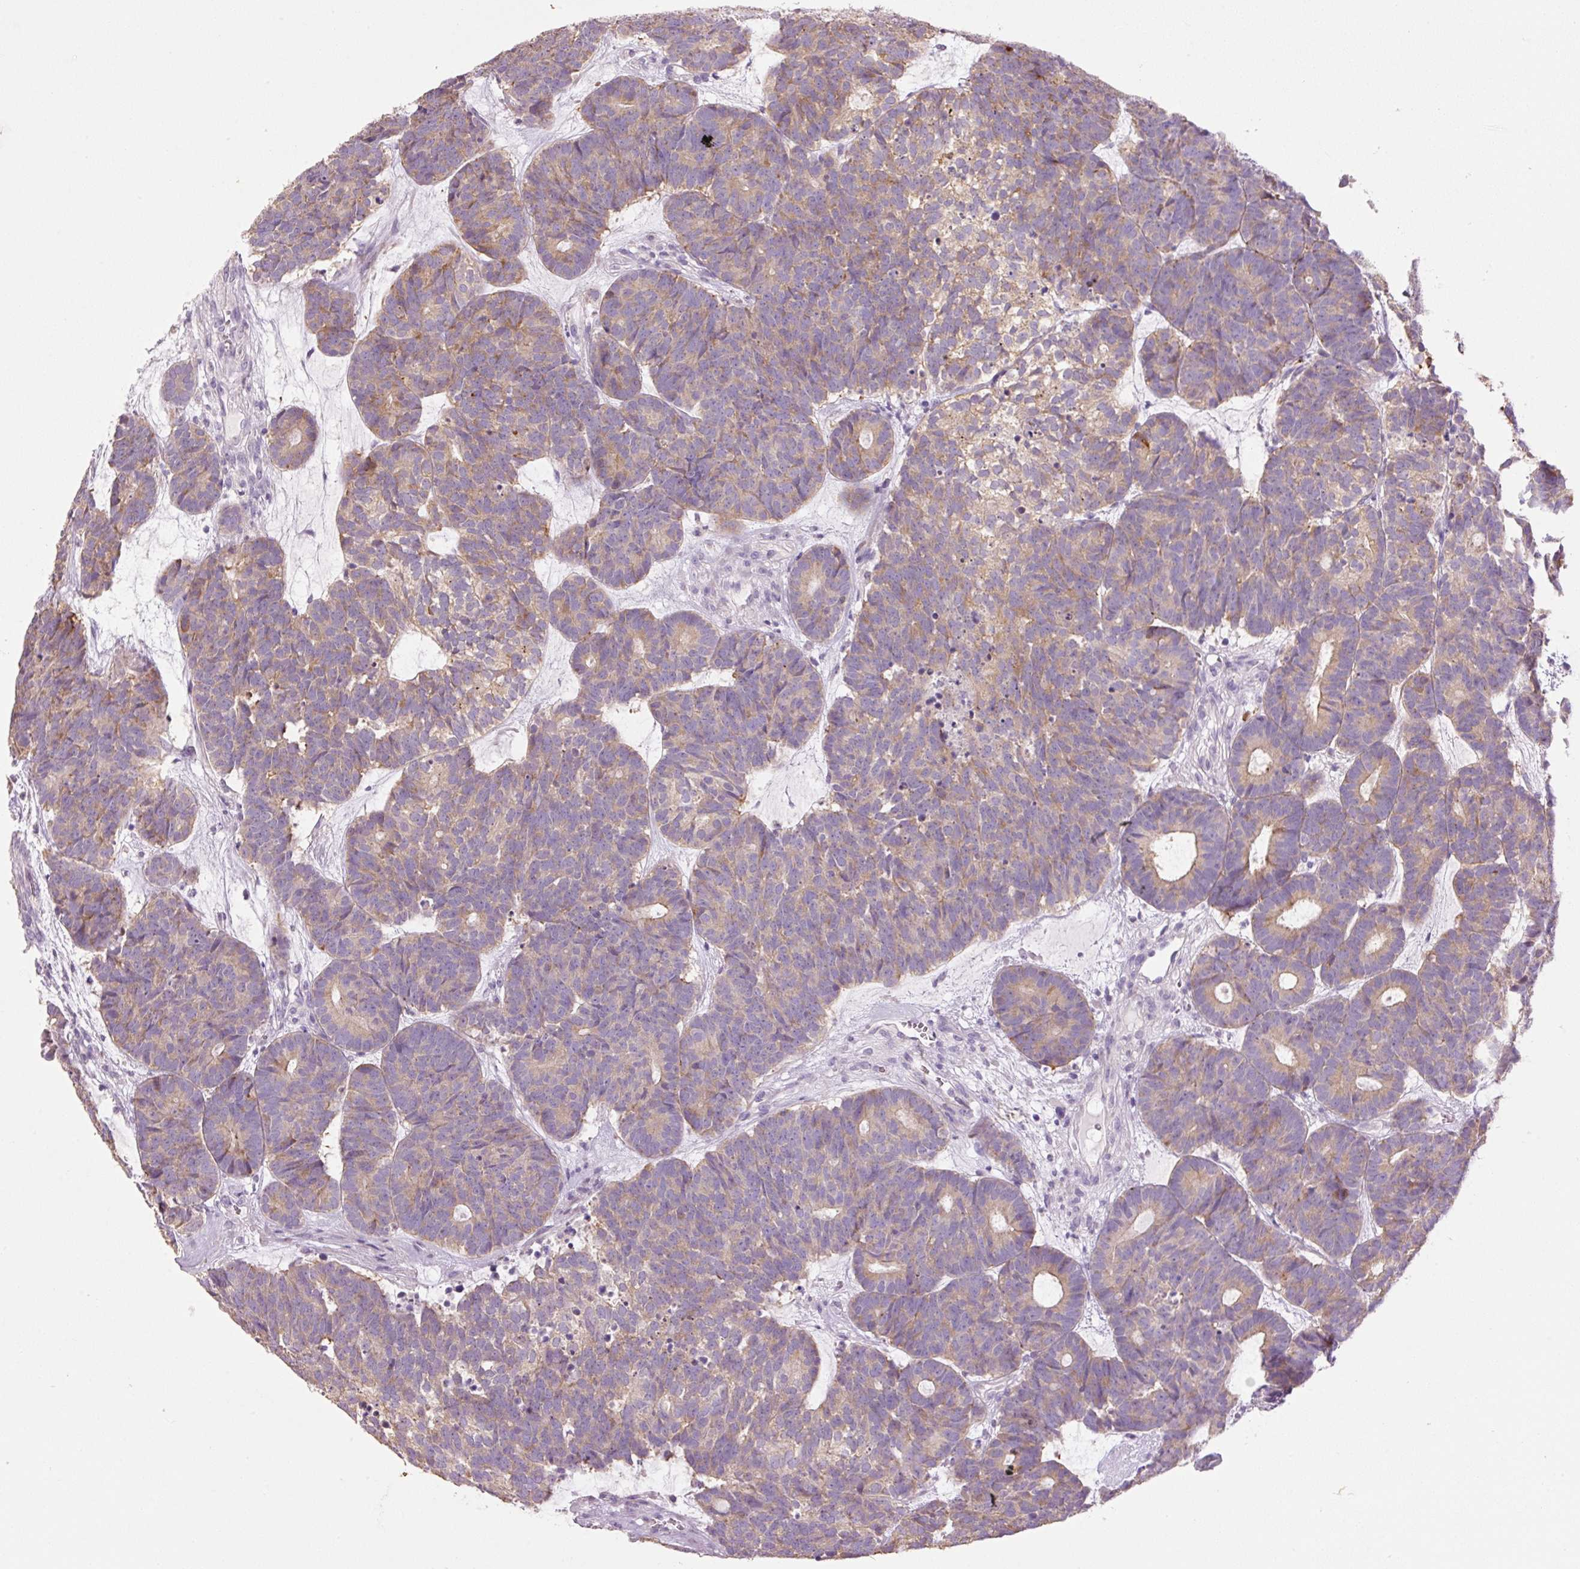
{"staining": {"intensity": "weak", "quantity": "25%-75%", "location": "cytoplasmic/membranous"}, "tissue": "head and neck cancer", "cell_type": "Tumor cells", "image_type": "cancer", "snomed": [{"axis": "morphology", "description": "Adenocarcinoma, NOS"}, {"axis": "topography", "description": "Head-Neck"}], "caption": "This is a photomicrograph of IHC staining of head and neck cancer (adenocarcinoma), which shows weak staining in the cytoplasmic/membranous of tumor cells.", "gene": "HAX1", "patient": {"sex": "female", "age": 81}}